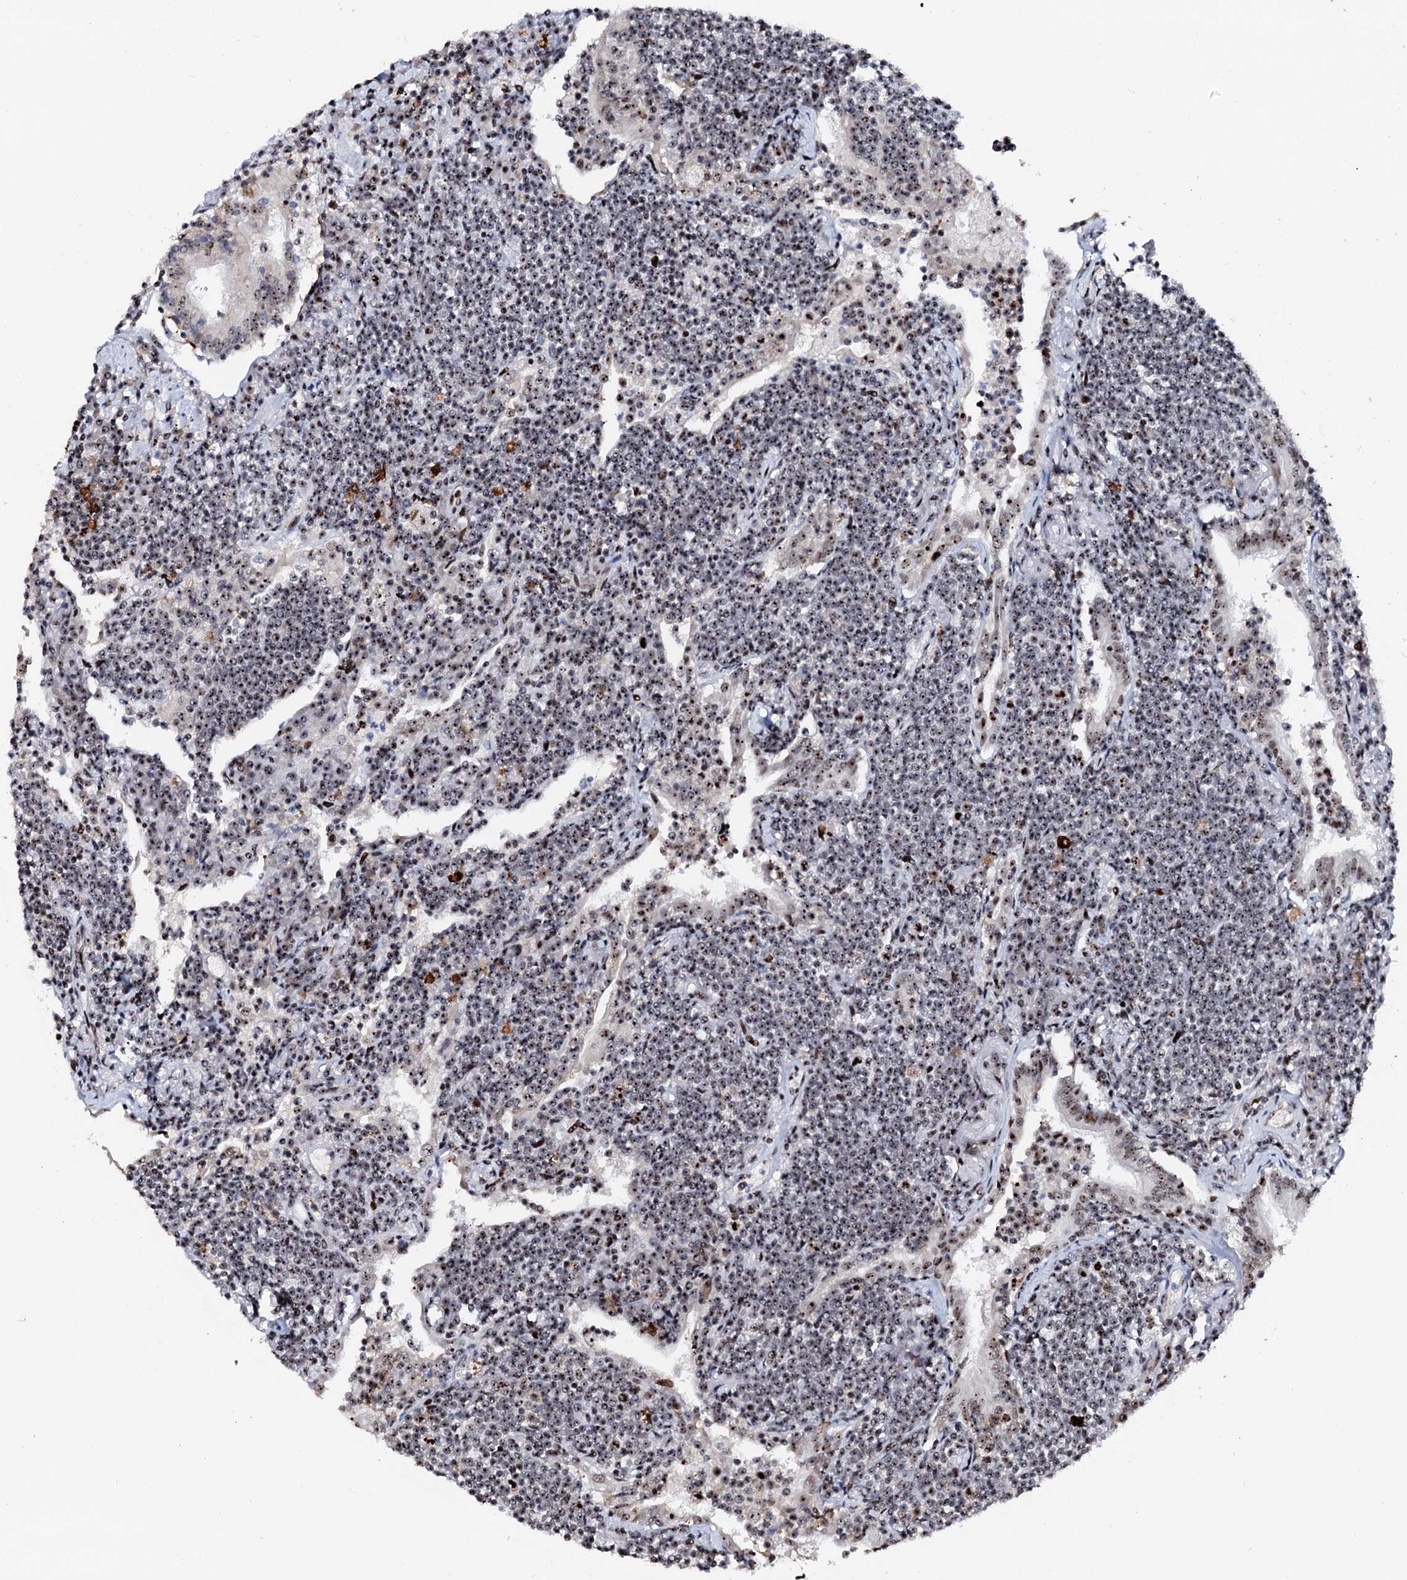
{"staining": {"intensity": "moderate", "quantity": ">75%", "location": "nuclear"}, "tissue": "lymphoma", "cell_type": "Tumor cells", "image_type": "cancer", "snomed": [{"axis": "morphology", "description": "Malignant lymphoma, non-Hodgkin's type, Low grade"}, {"axis": "topography", "description": "Lung"}], "caption": "Moderate nuclear expression for a protein is present in about >75% of tumor cells of low-grade malignant lymphoma, non-Hodgkin's type using IHC.", "gene": "NEUROG3", "patient": {"sex": "female", "age": 71}}